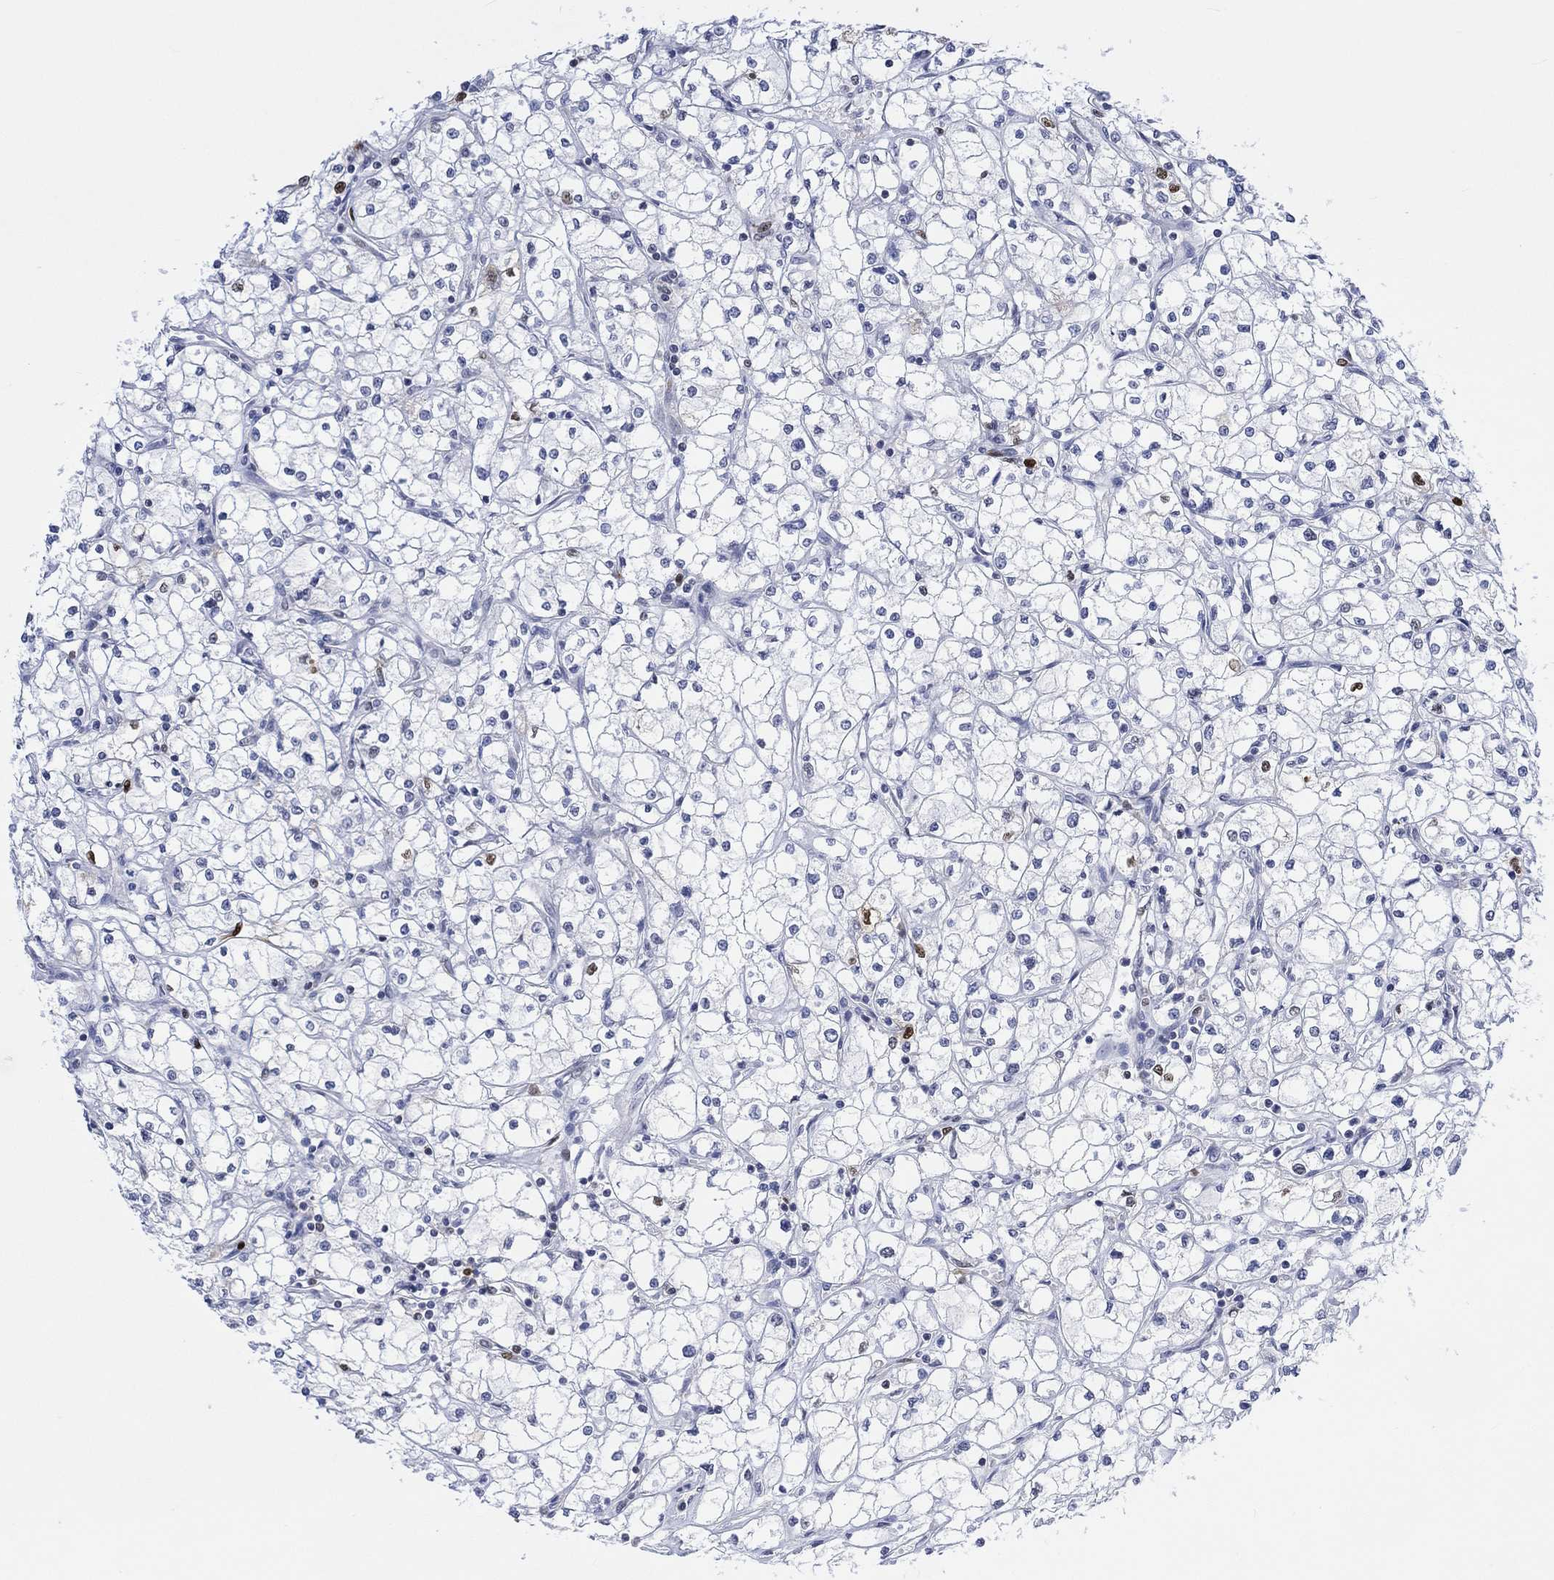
{"staining": {"intensity": "moderate", "quantity": "<25%", "location": "nuclear"}, "tissue": "renal cancer", "cell_type": "Tumor cells", "image_type": "cancer", "snomed": [{"axis": "morphology", "description": "Adenocarcinoma, NOS"}, {"axis": "topography", "description": "Kidney"}], "caption": "Adenocarcinoma (renal) stained with DAB (3,3'-diaminobenzidine) immunohistochemistry (IHC) shows low levels of moderate nuclear expression in about <25% of tumor cells.", "gene": "RAD54L2", "patient": {"sex": "male", "age": 67}}